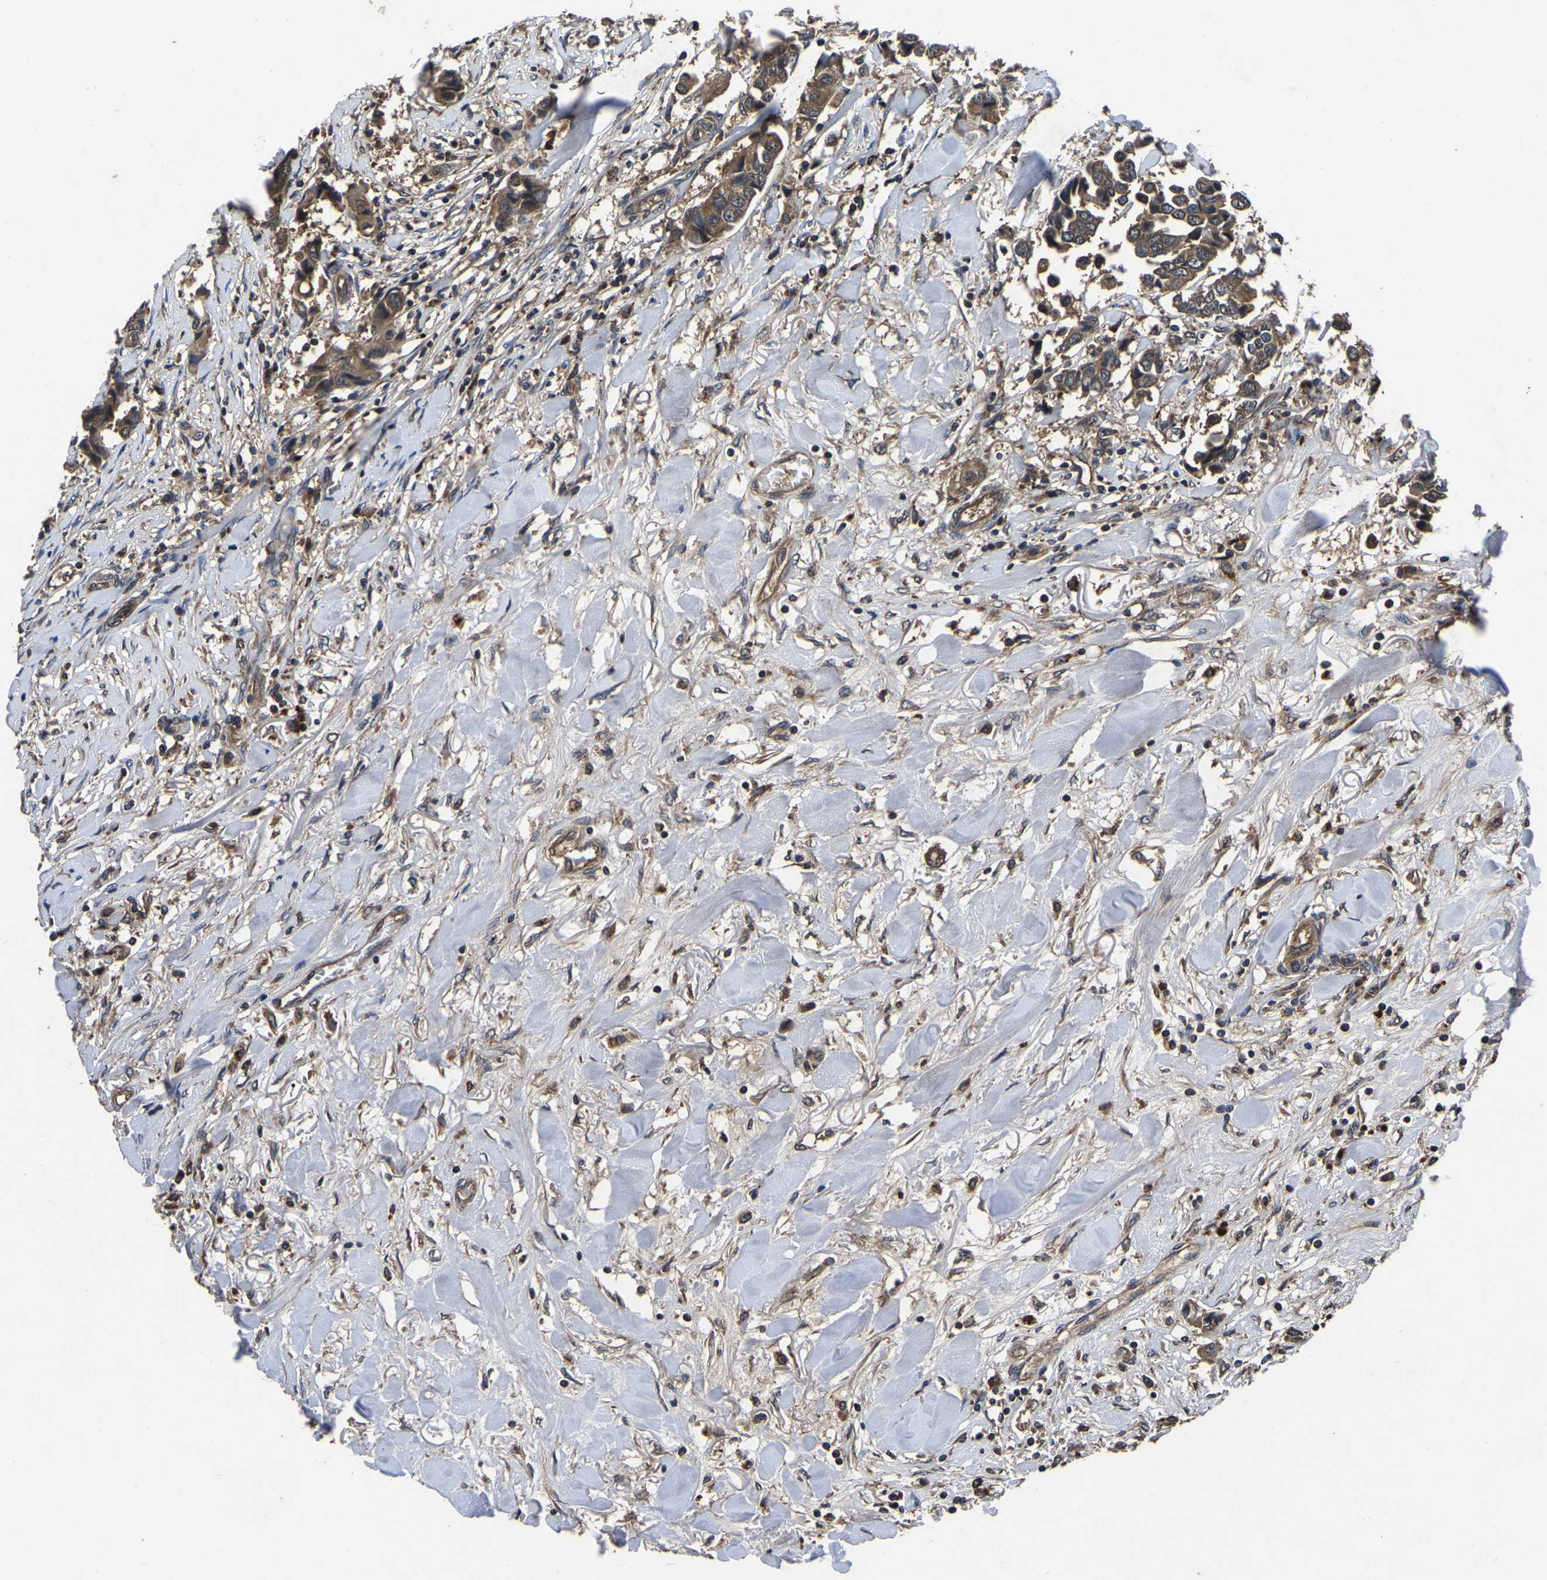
{"staining": {"intensity": "moderate", "quantity": ">75%", "location": "cytoplasmic/membranous"}, "tissue": "breast cancer", "cell_type": "Tumor cells", "image_type": "cancer", "snomed": [{"axis": "morphology", "description": "Duct carcinoma"}, {"axis": "topography", "description": "Breast"}], "caption": "Immunohistochemistry micrograph of neoplastic tissue: human infiltrating ductal carcinoma (breast) stained using immunohistochemistry displays medium levels of moderate protein expression localized specifically in the cytoplasmic/membranous of tumor cells, appearing as a cytoplasmic/membranous brown color.", "gene": "CRYZL1", "patient": {"sex": "female", "age": 80}}